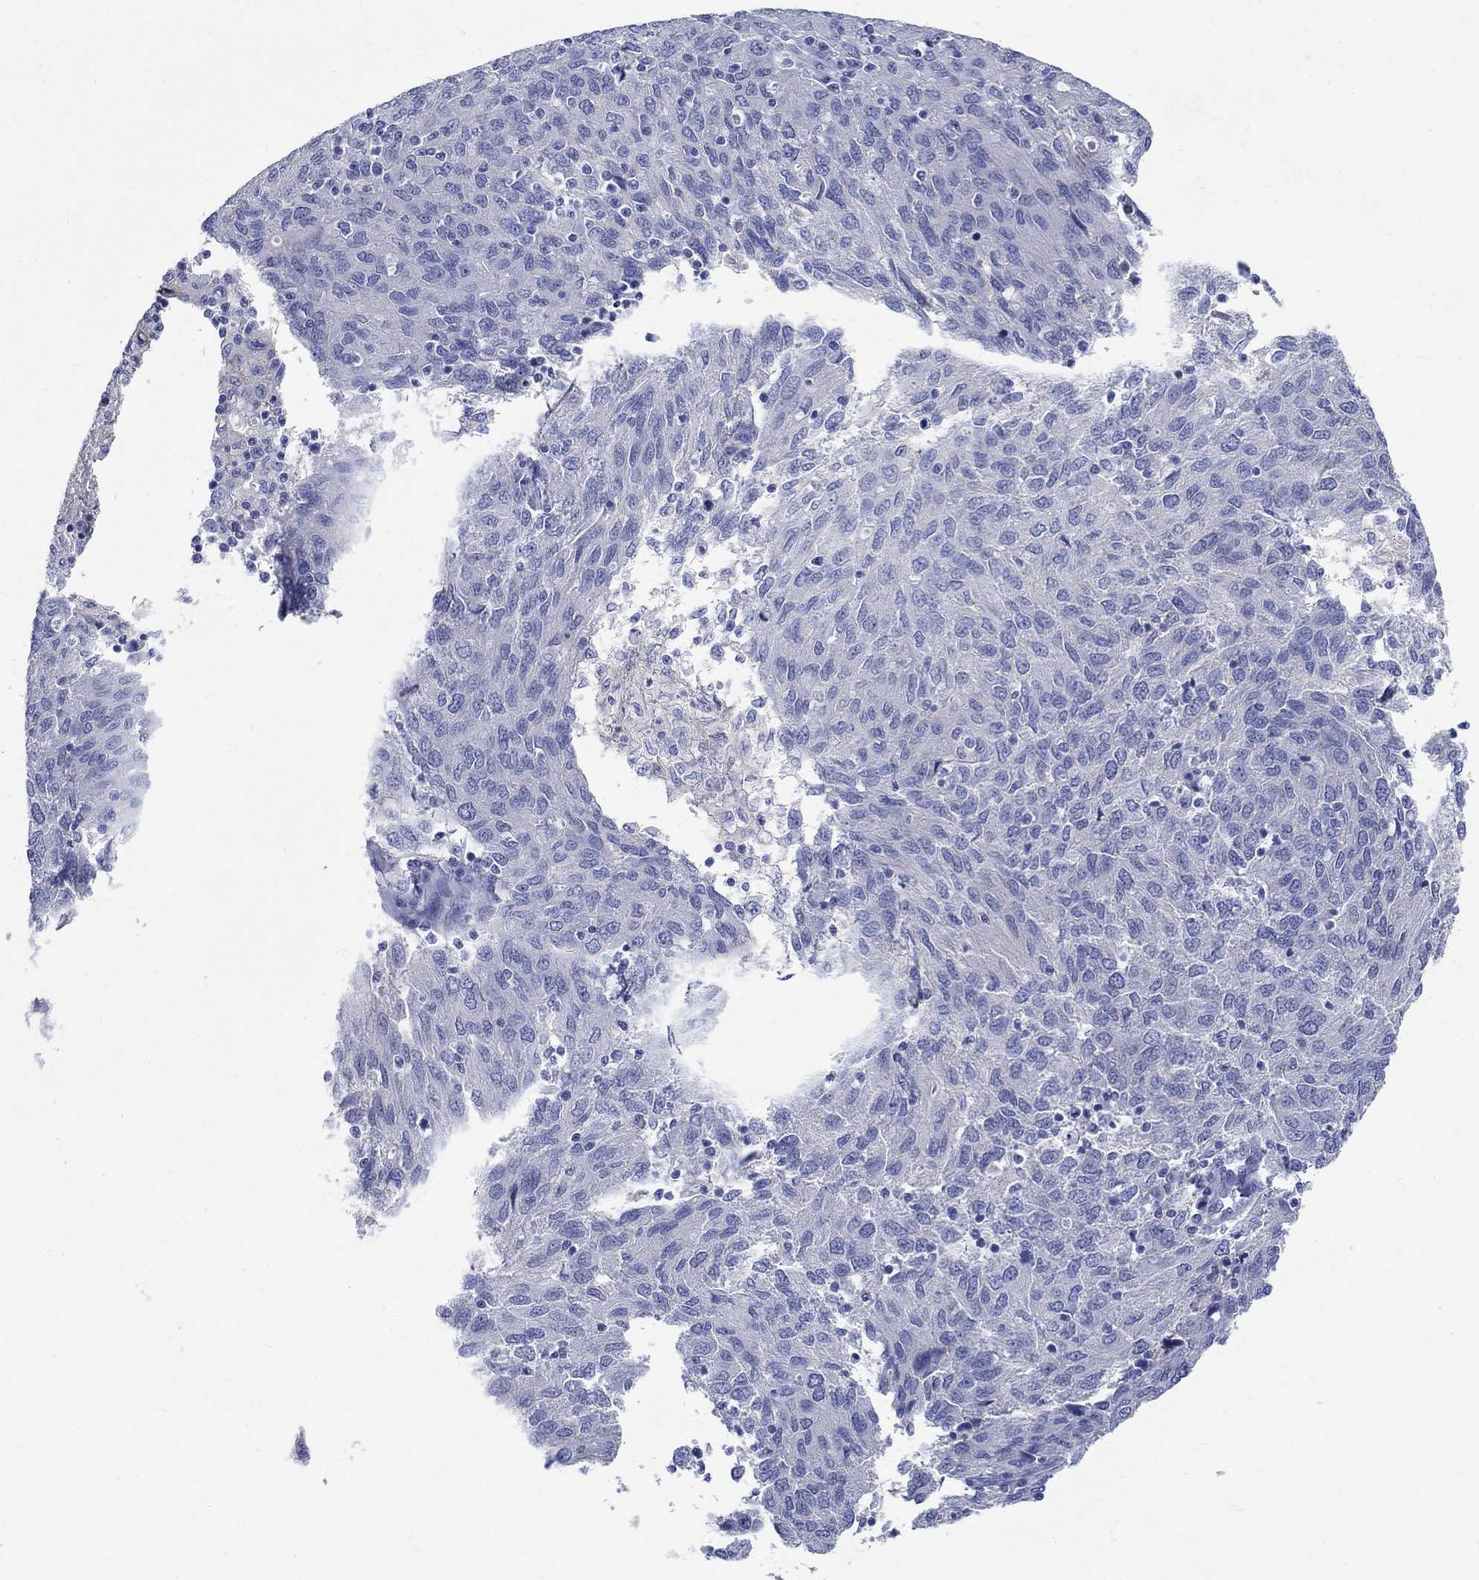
{"staining": {"intensity": "negative", "quantity": "none", "location": "none"}, "tissue": "ovarian cancer", "cell_type": "Tumor cells", "image_type": "cancer", "snomed": [{"axis": "morphology", "description": "Carcinoma, endometroid"}, {"axis": "topography", "description": "Ovary"}], "caption": "A photomicrograph of ovarian cancer stained for a protein demonstrates no brown staining in tumor cells.", "gene": "SOX2", "patient": {"sex": "female", "age": 50}}